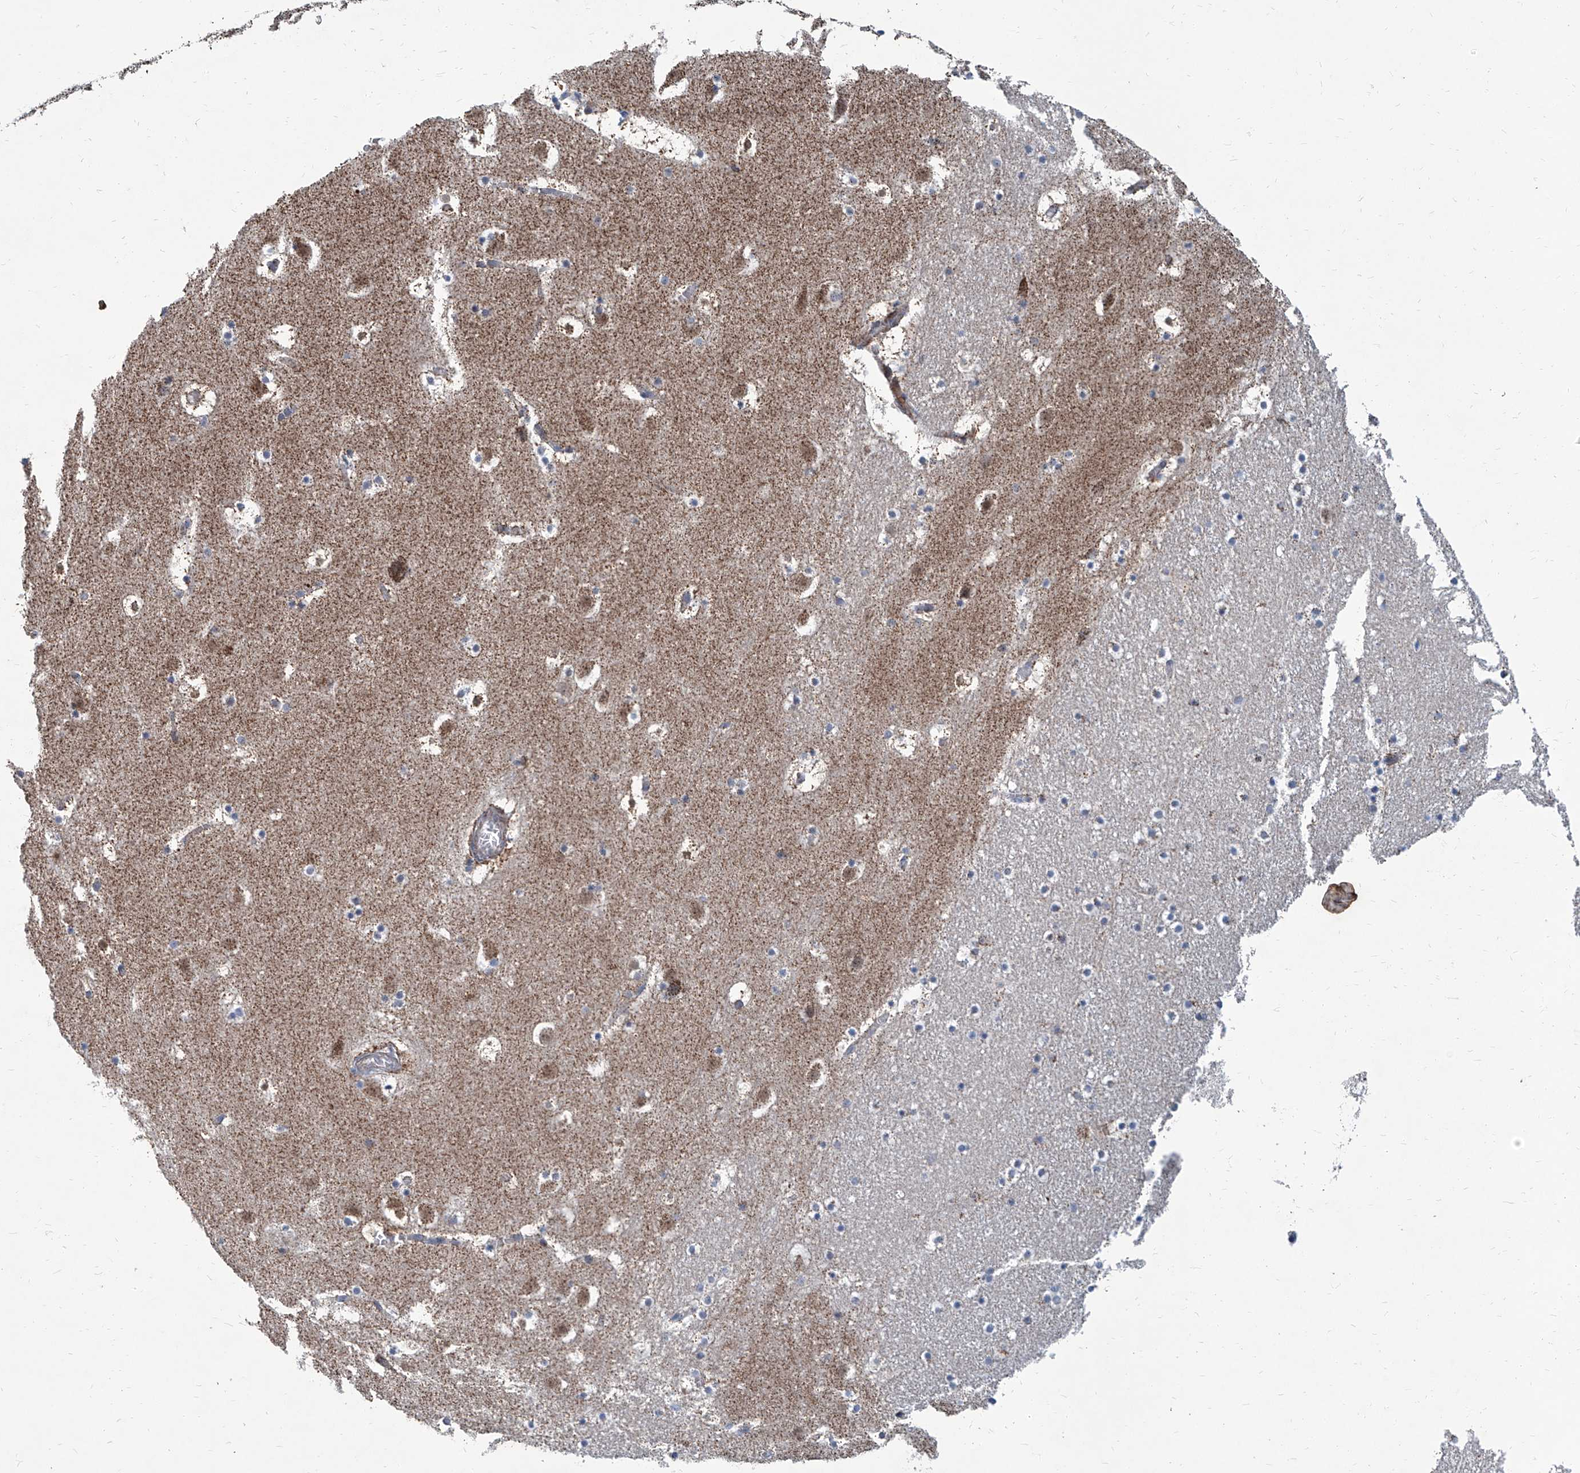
{"staining": {"intensity": "moderate", "quantity": "<25%", "location": "cytoplasmic/membranous"}, "tissue": "caudate", "cell_type": "Glial cells", "image_type": "normal", "snomed": [{"axis": "morphology", "description": "Normal tissue, NOS"}, {"axis": "topography", "description": "Lateral ventricle wall"}], "caption": "Immunohistochemical staining of normal human caudate reveals moderate cytoplasmic/membranous protein staining in about <25% of glial cells. (brown staining indicates protein expression, while blue staining denotes nuclei).", "gene": "USP48", "patient": {"sex": "male", "age": 45}}